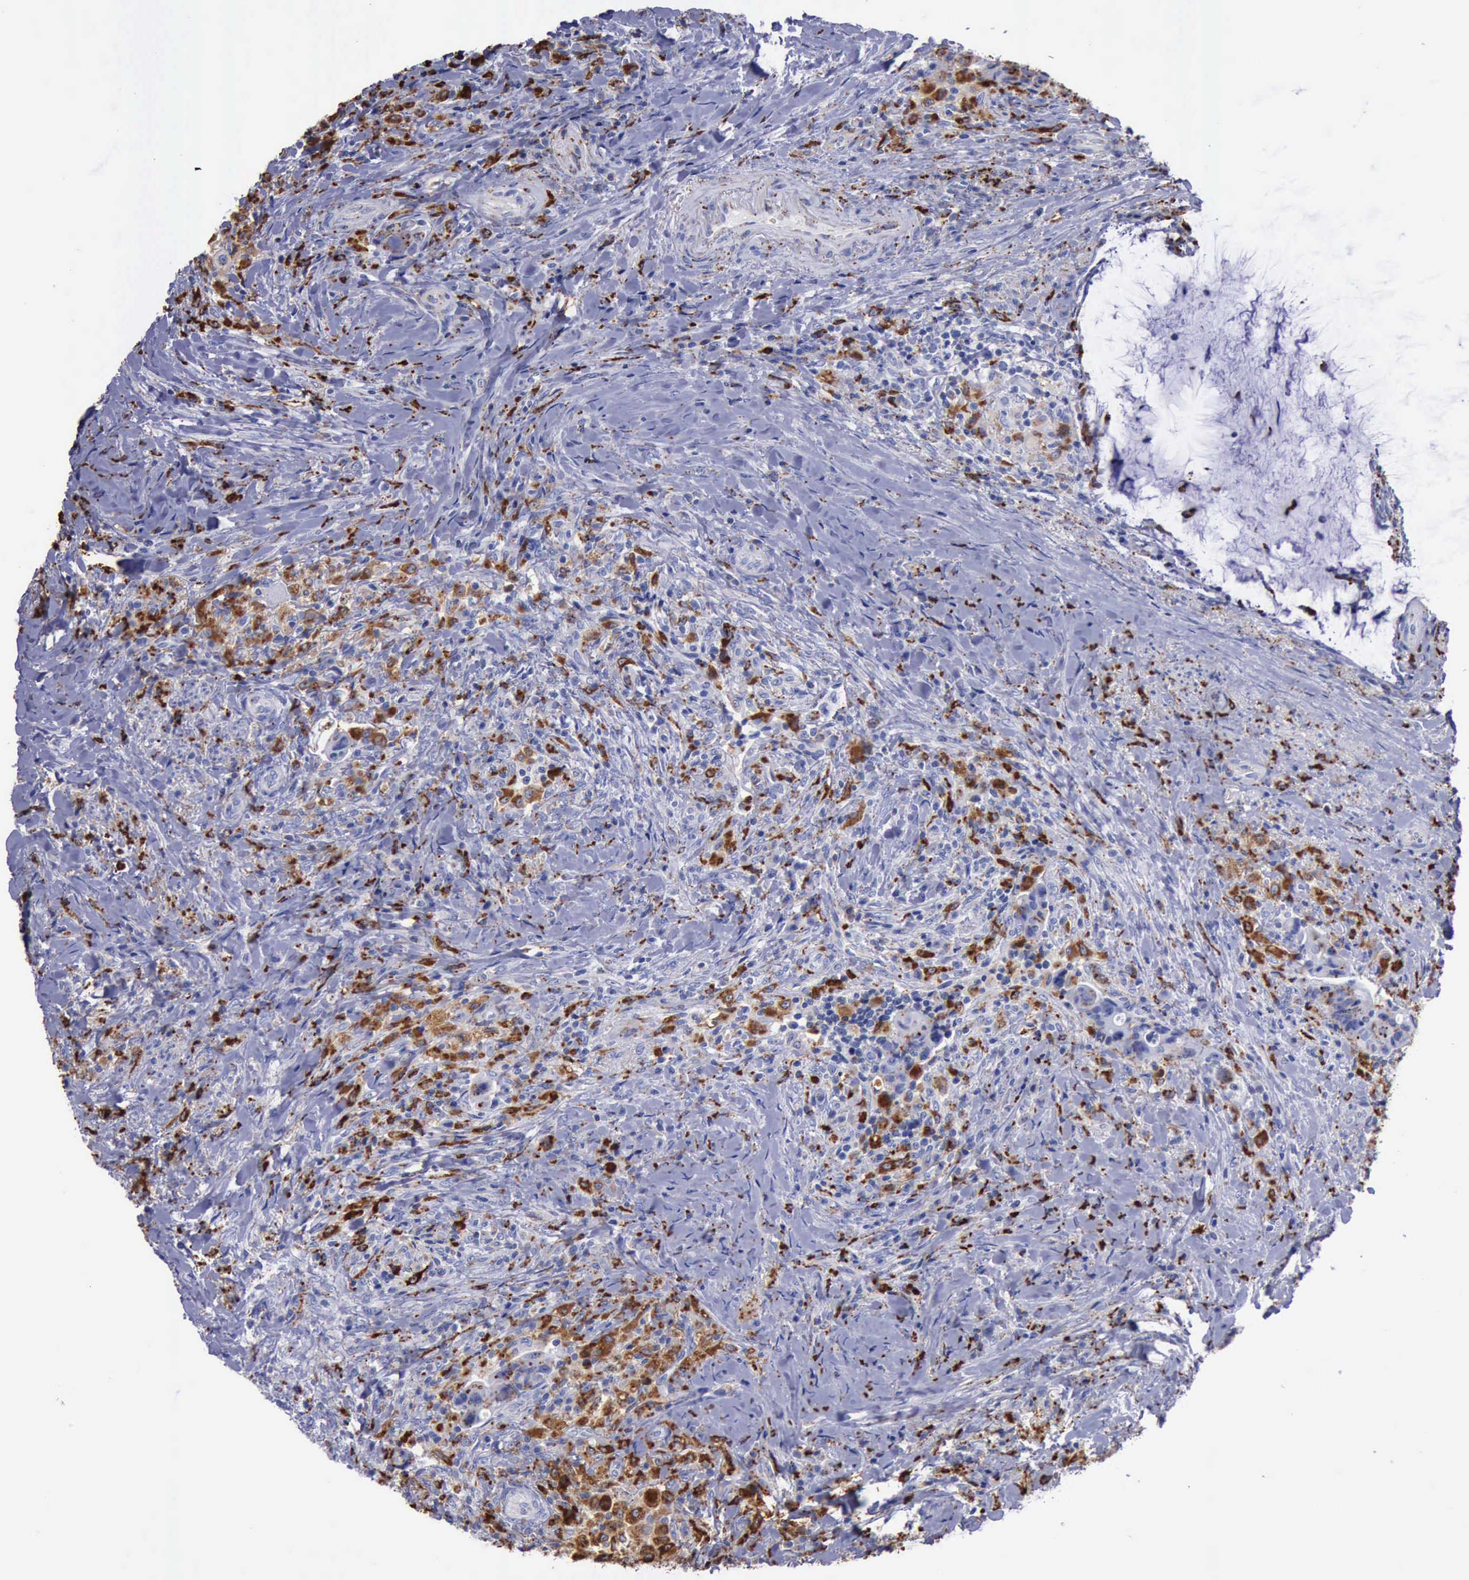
{"staining": {"intensity": "moderate", "quantity": "25%-75%", "location": "cytoplasmic/membranous"}, "tissue": "colorectal cancer", "cell_type": "Tumor cells", "image_type": "cancer", "snomed": [{"axis": "morphology", "description": "Adenocarcinoma, NOS"}, {"axis": "topography", "description": "Rectum"}], "caption": "This is a micrograph of immunohistochemistry (IHC) staining of colorectal adenocarcinoma, which shows moderate staining in the cytoplasmic/membranous of tumor cells.", "gene": "CTSD", "patient": {"sex": "female", "age": 71}}